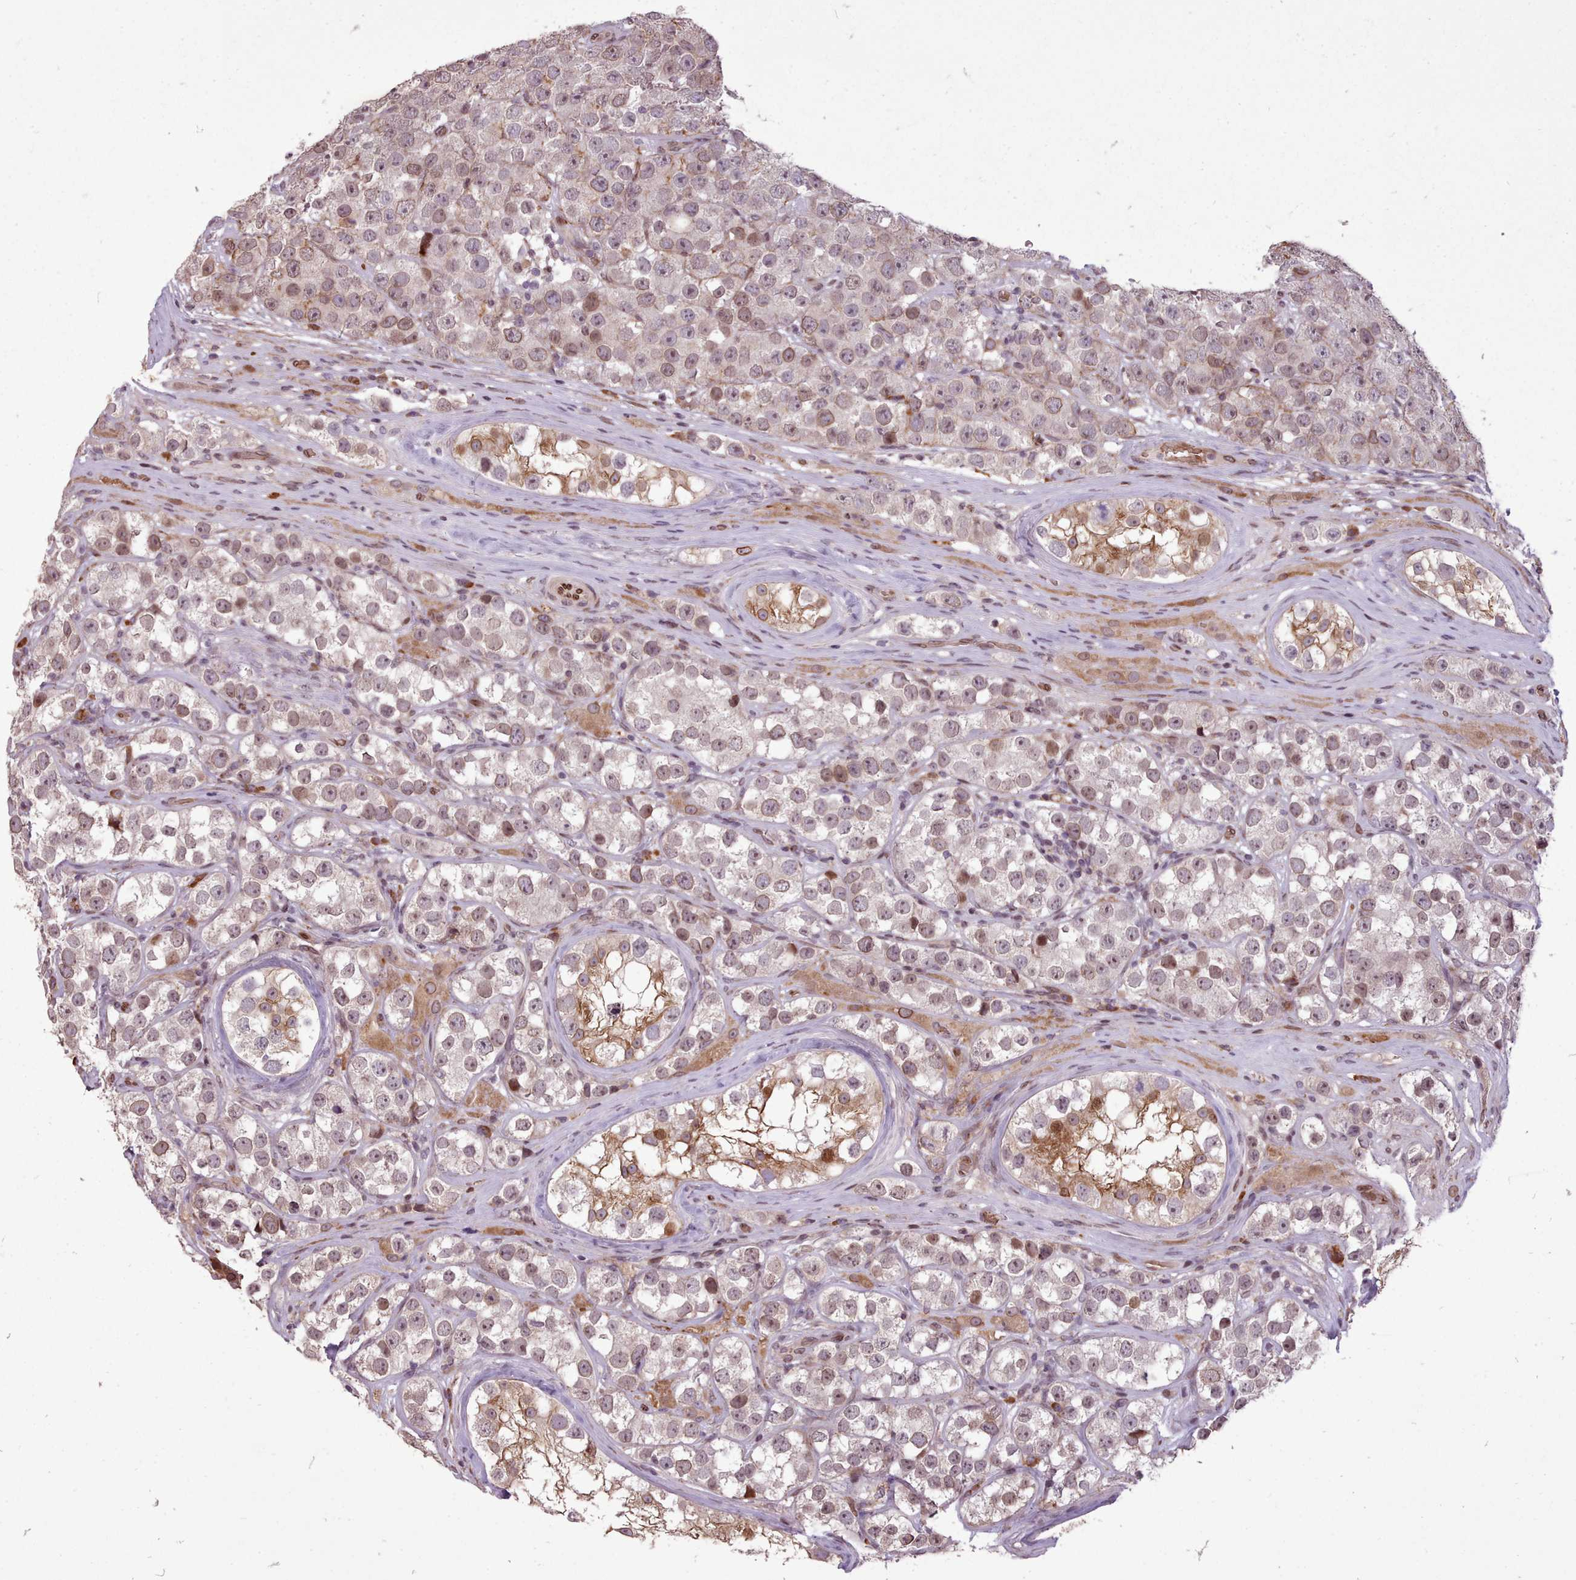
{"staining": {"intensity": "weak", "quantity": ">75%", "location": "cytoplasmic/membranous,nuclear"}, "tissue": "testis cancer", "cell_type": "Tumor cells", "image_type": "cancer", "snomed": [{"axis": "morphology", "description": "Seminoma, NOS"}, {"axis": "topography", "description": "Testis"}], "caption": "Seminoma (testis) was stained to show a protein in brown. There is low levels of weak cytoplasmic/membranous and nuclear positivity in about >75% of tumor cells.", "gene": "CABP1", "patient": {"sex": "male", "age": 28}}